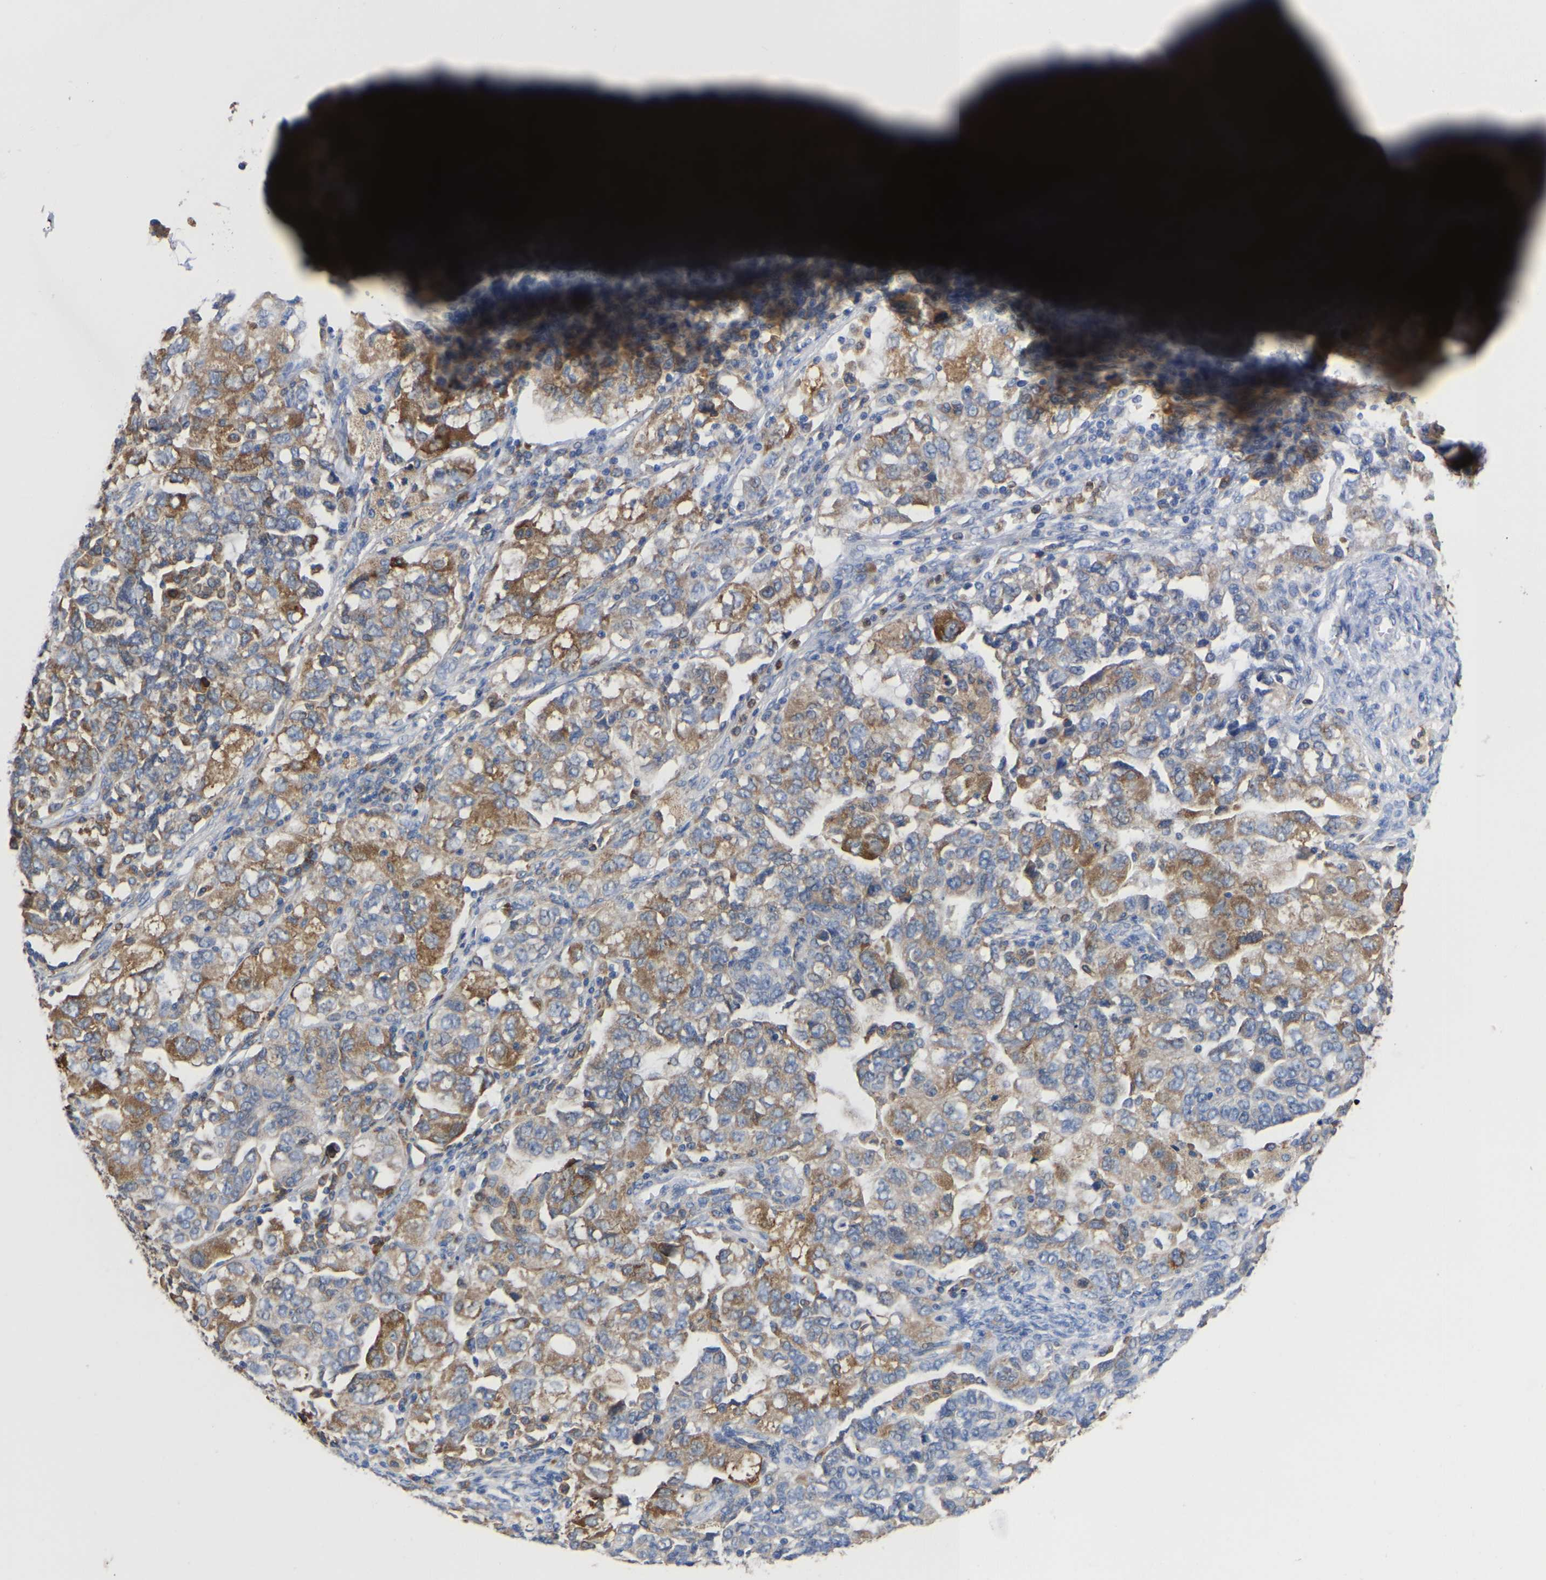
{"staining": {"intensity": "moderate", "quantity": "25%-75%", "location": "cytoplasmic/membranous"}, "tissue": "ovarian cancer", "cell_type": "Tumor cells", "image_type": "cancer", "snomed": [{"axis": "morphology", "description": "Carcinoma, NOS"}, {"axis": "morphology", "description": "Cystadenocarcinoma, serous, NOS"}, {"axis": "topography", "description": "Ovary"}], "caption": "Ovarian cancer (serous cystadenocarcinoma) stained with IHC displays moderate cytoplasmic/membranous expression in approximately 25%-75% of tumor cells.", "gene": "P4HB", "patient": {"sex": "female", "age": 69}}